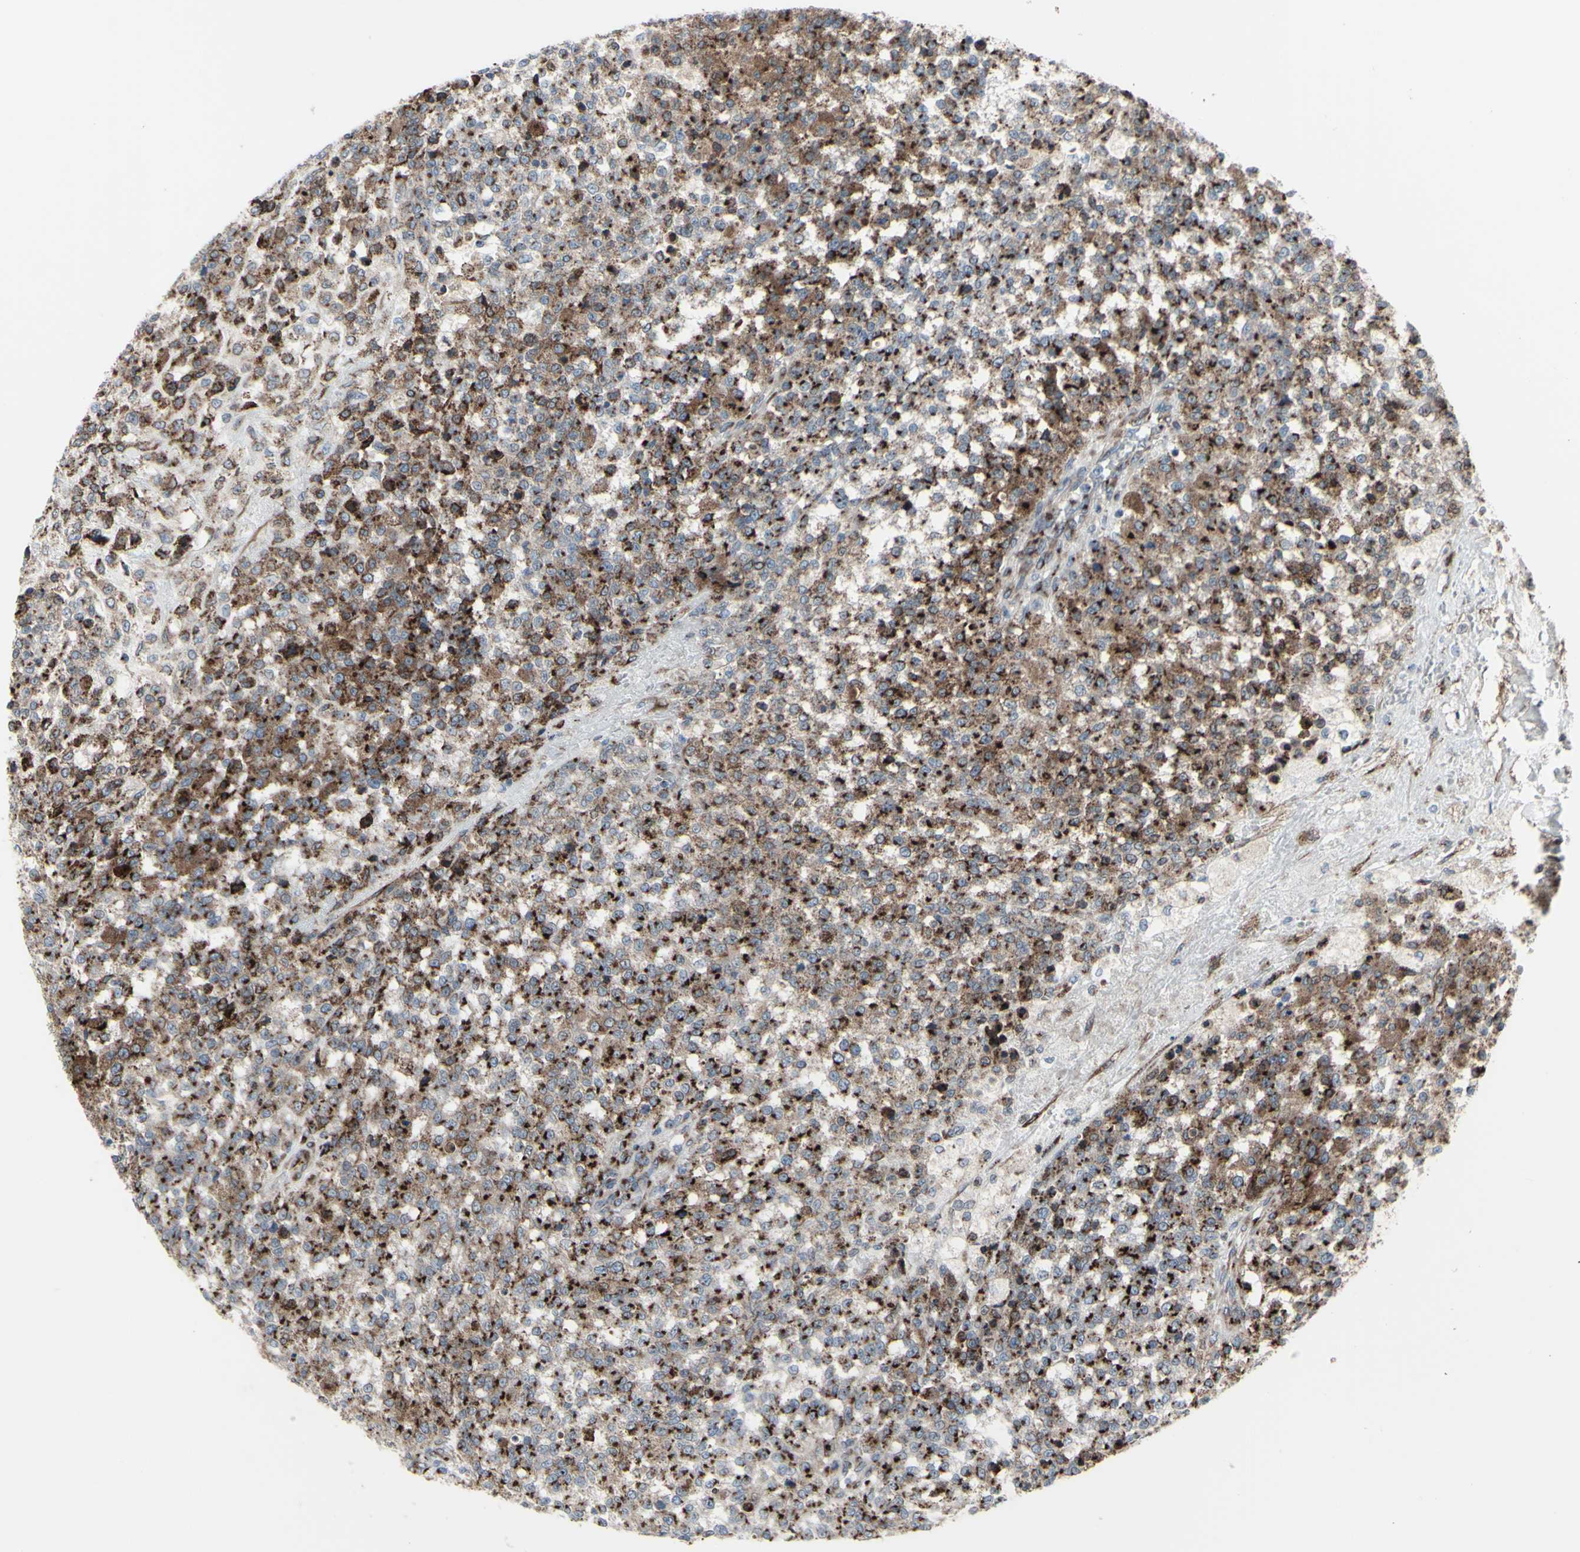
{"staining": {"intensity": "strong", "quantity": ">75%", "location": "cytoplasmic/membranous"}, "tissue": "testis cancer", "cell_type": "Tumor cells", "image_type": "cancer", "snomed": [{"axis": "morphology", "description": "Seminoma, NOS"}, {"axis": "topography", "description": "Testis"}], "caption": "The photomicrograph reveals immunohistochemical staining of testis seminoma. There is strong cytoplasmic/membranous positivity is identified in about >75% of tumor cells.", "gene": "GLG1", "patient": {"sex": "male", "age": 59}}